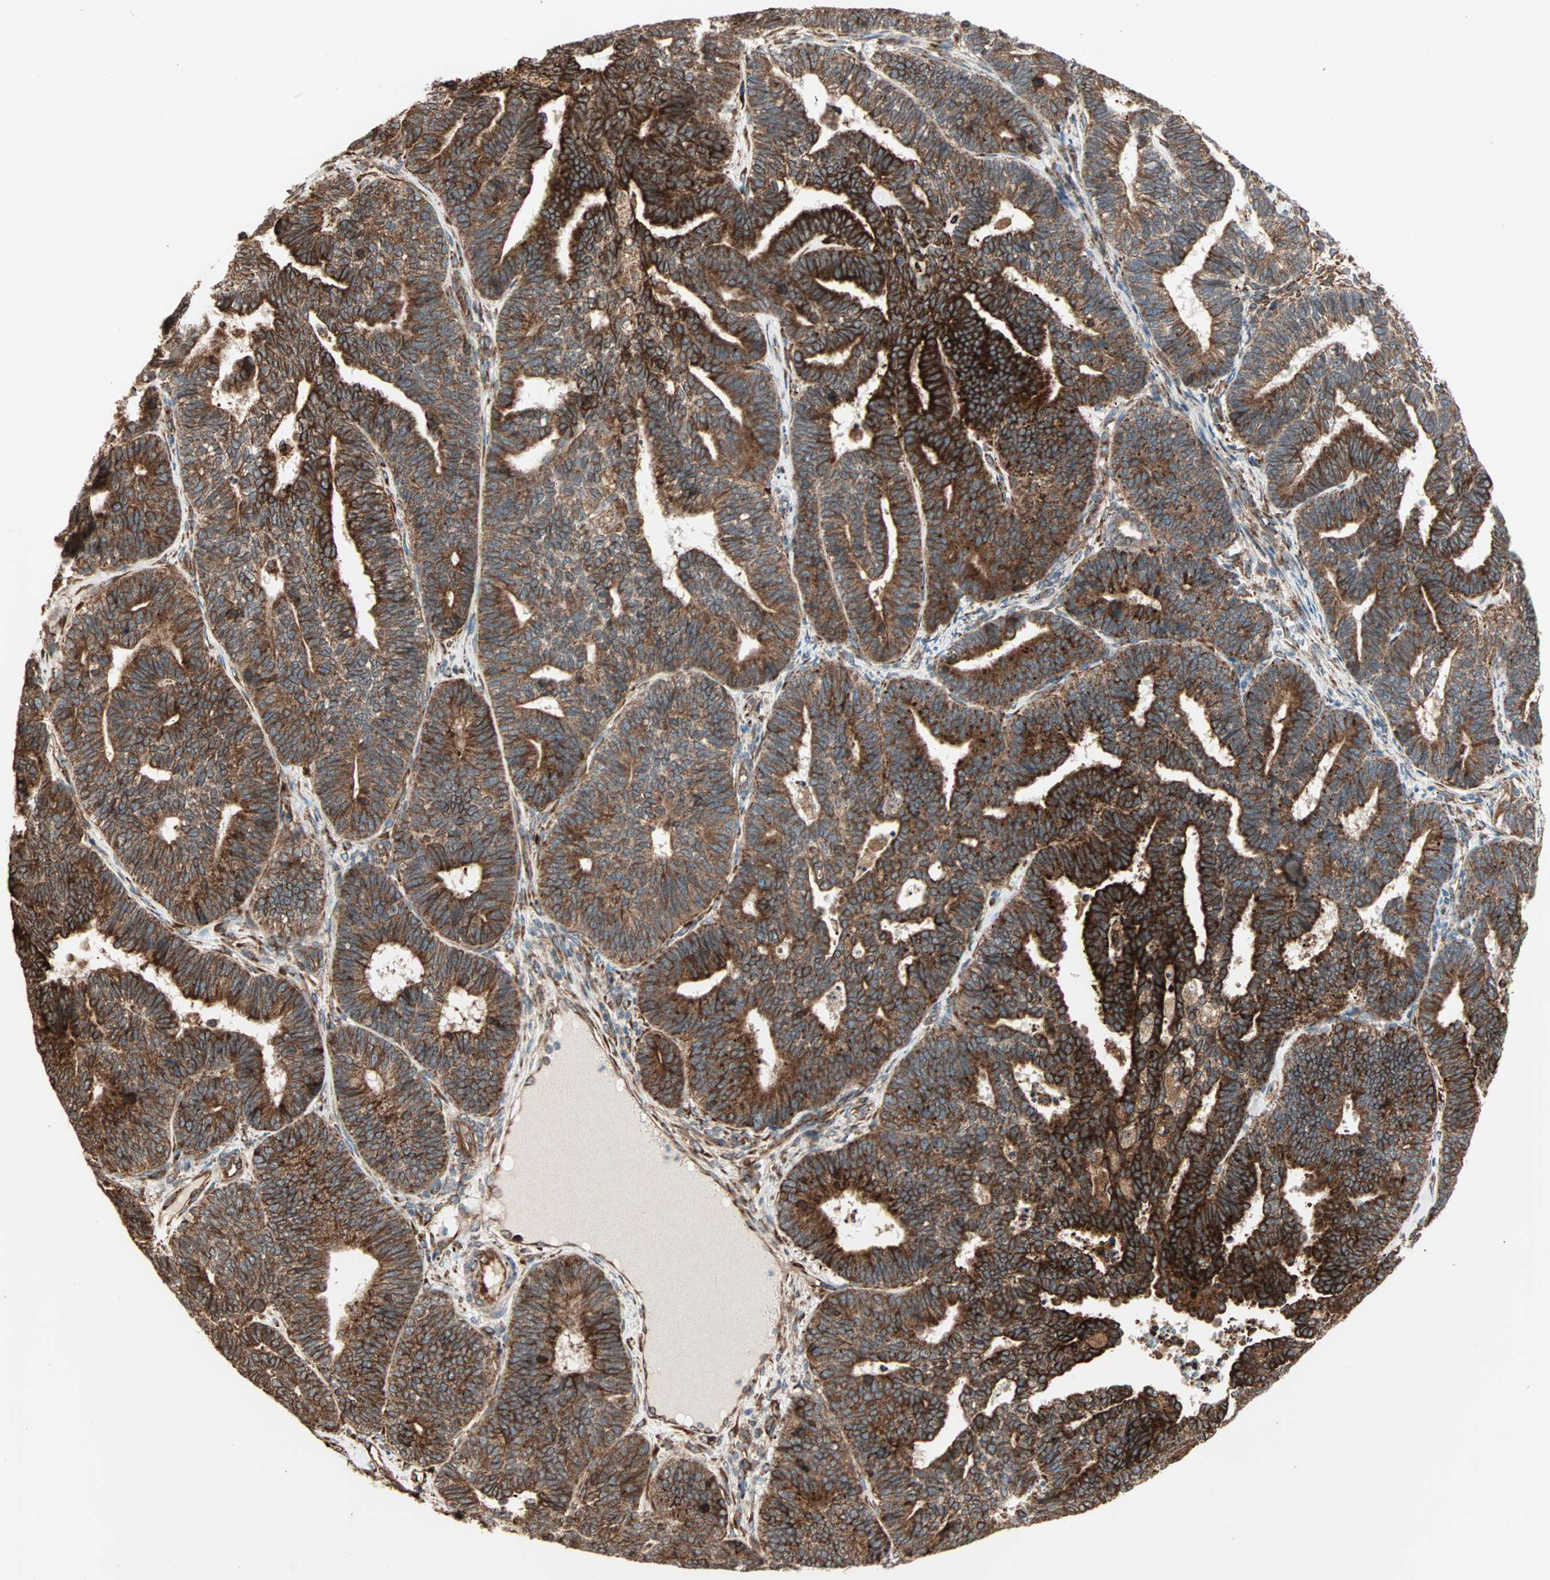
{"staining": {"intensity": "strong", "quantity": ">75%", "location": "cytoplasmic/membranous"}, "tissue": "endometrial cancer", "cell_type": "Tumor cells", "image_type": "cancer", "snomed": [{"axis": "morphology", "description": "Adenocarcinoma, NOS"}, {"axis": "topography", "description": "Endometrium"}], "caption": "DAB immunohistochemical staining of endometrial adenocarcinoma reveals strong cytoplasmic/membranous protein expression in approximately >75% of tumor cells.", "gene": "P4HA1", "patient": {"sex": "female", "age": 70}}